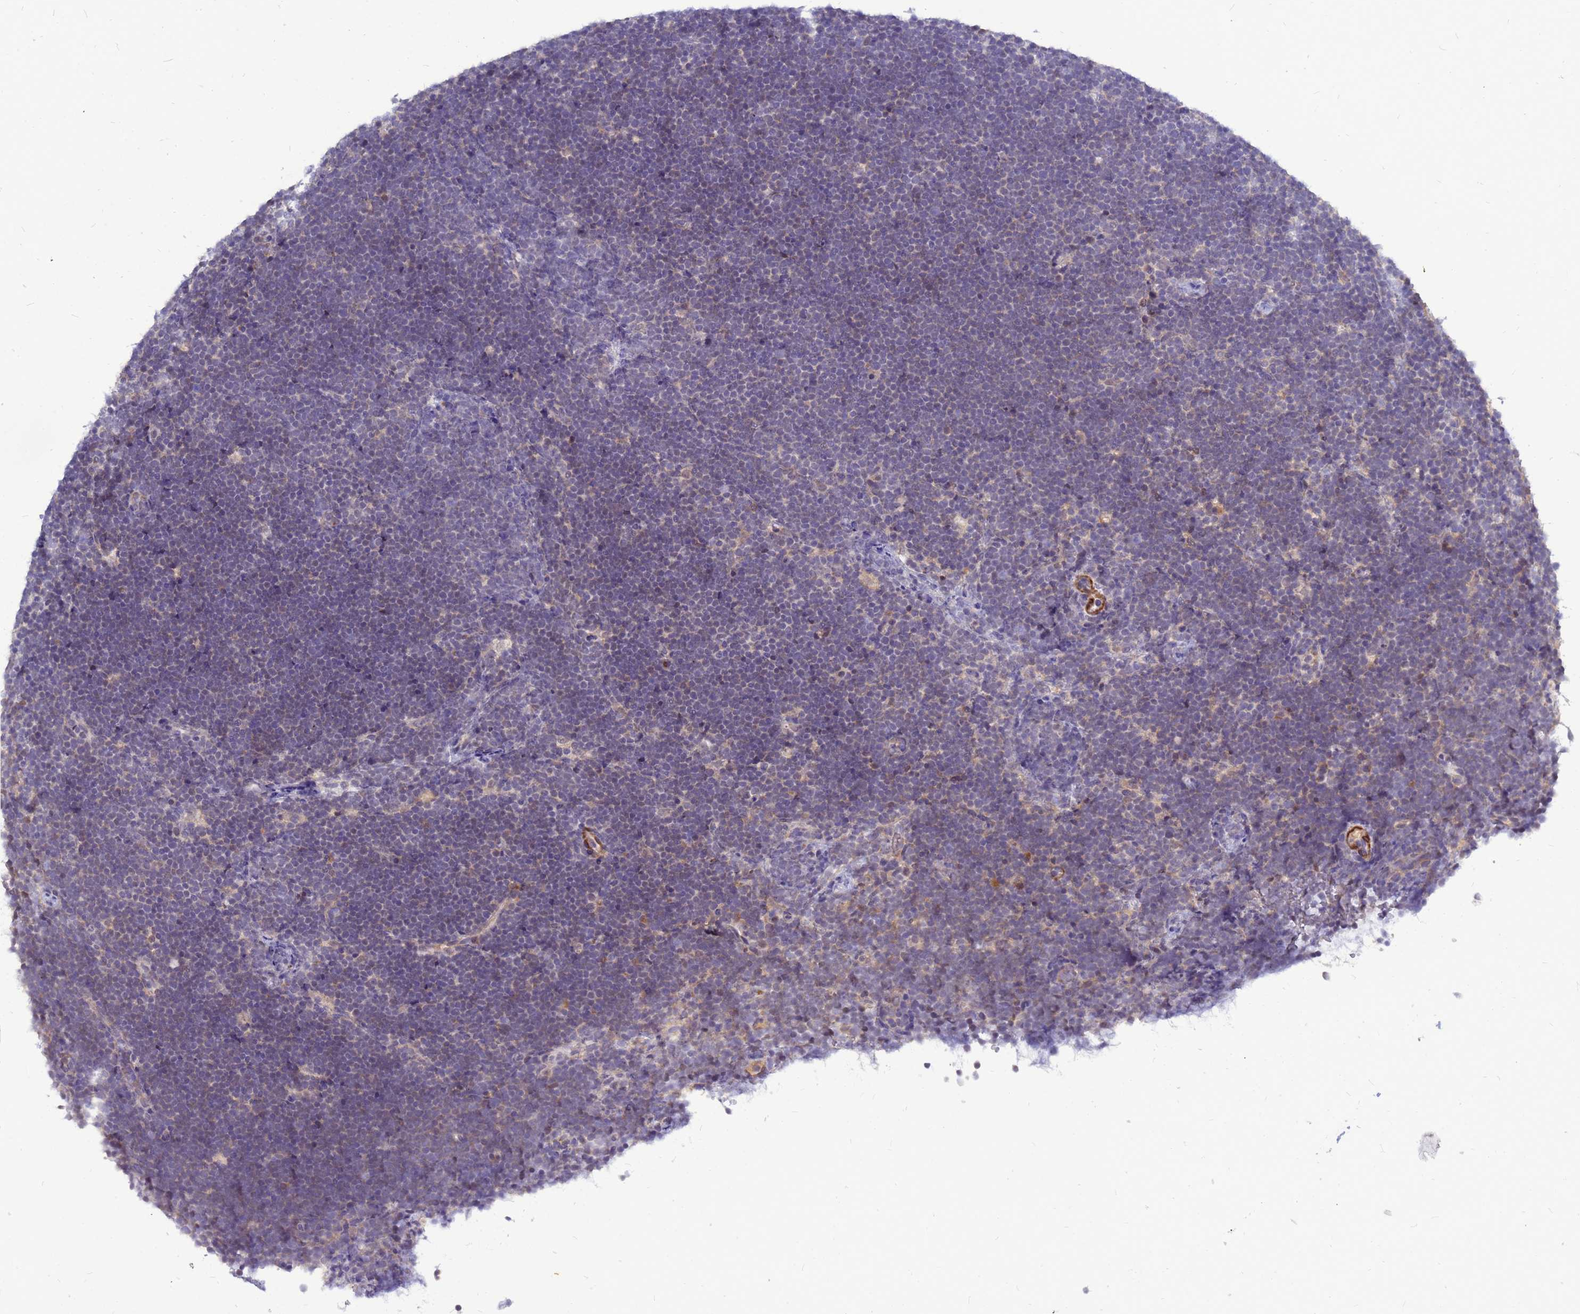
{"staining": {"intensity": "negative", "quantity": "none", "location": "none"}, "tissue": "lymphoma", "cell_type": "Tumor cells", "image_type": "cancer", "snomed": [{"axis": "morphology", "description": "Malignant lymphoma, non-Hodgkin's type, High grade"}, {"axis": "topography", "description": "Lymph node"}], "caption": "Tumor cells are negative for brown protein staining in lymphoma.", "gene": "SRGAP3", "patient": {"sex": "male", "age": 13}}